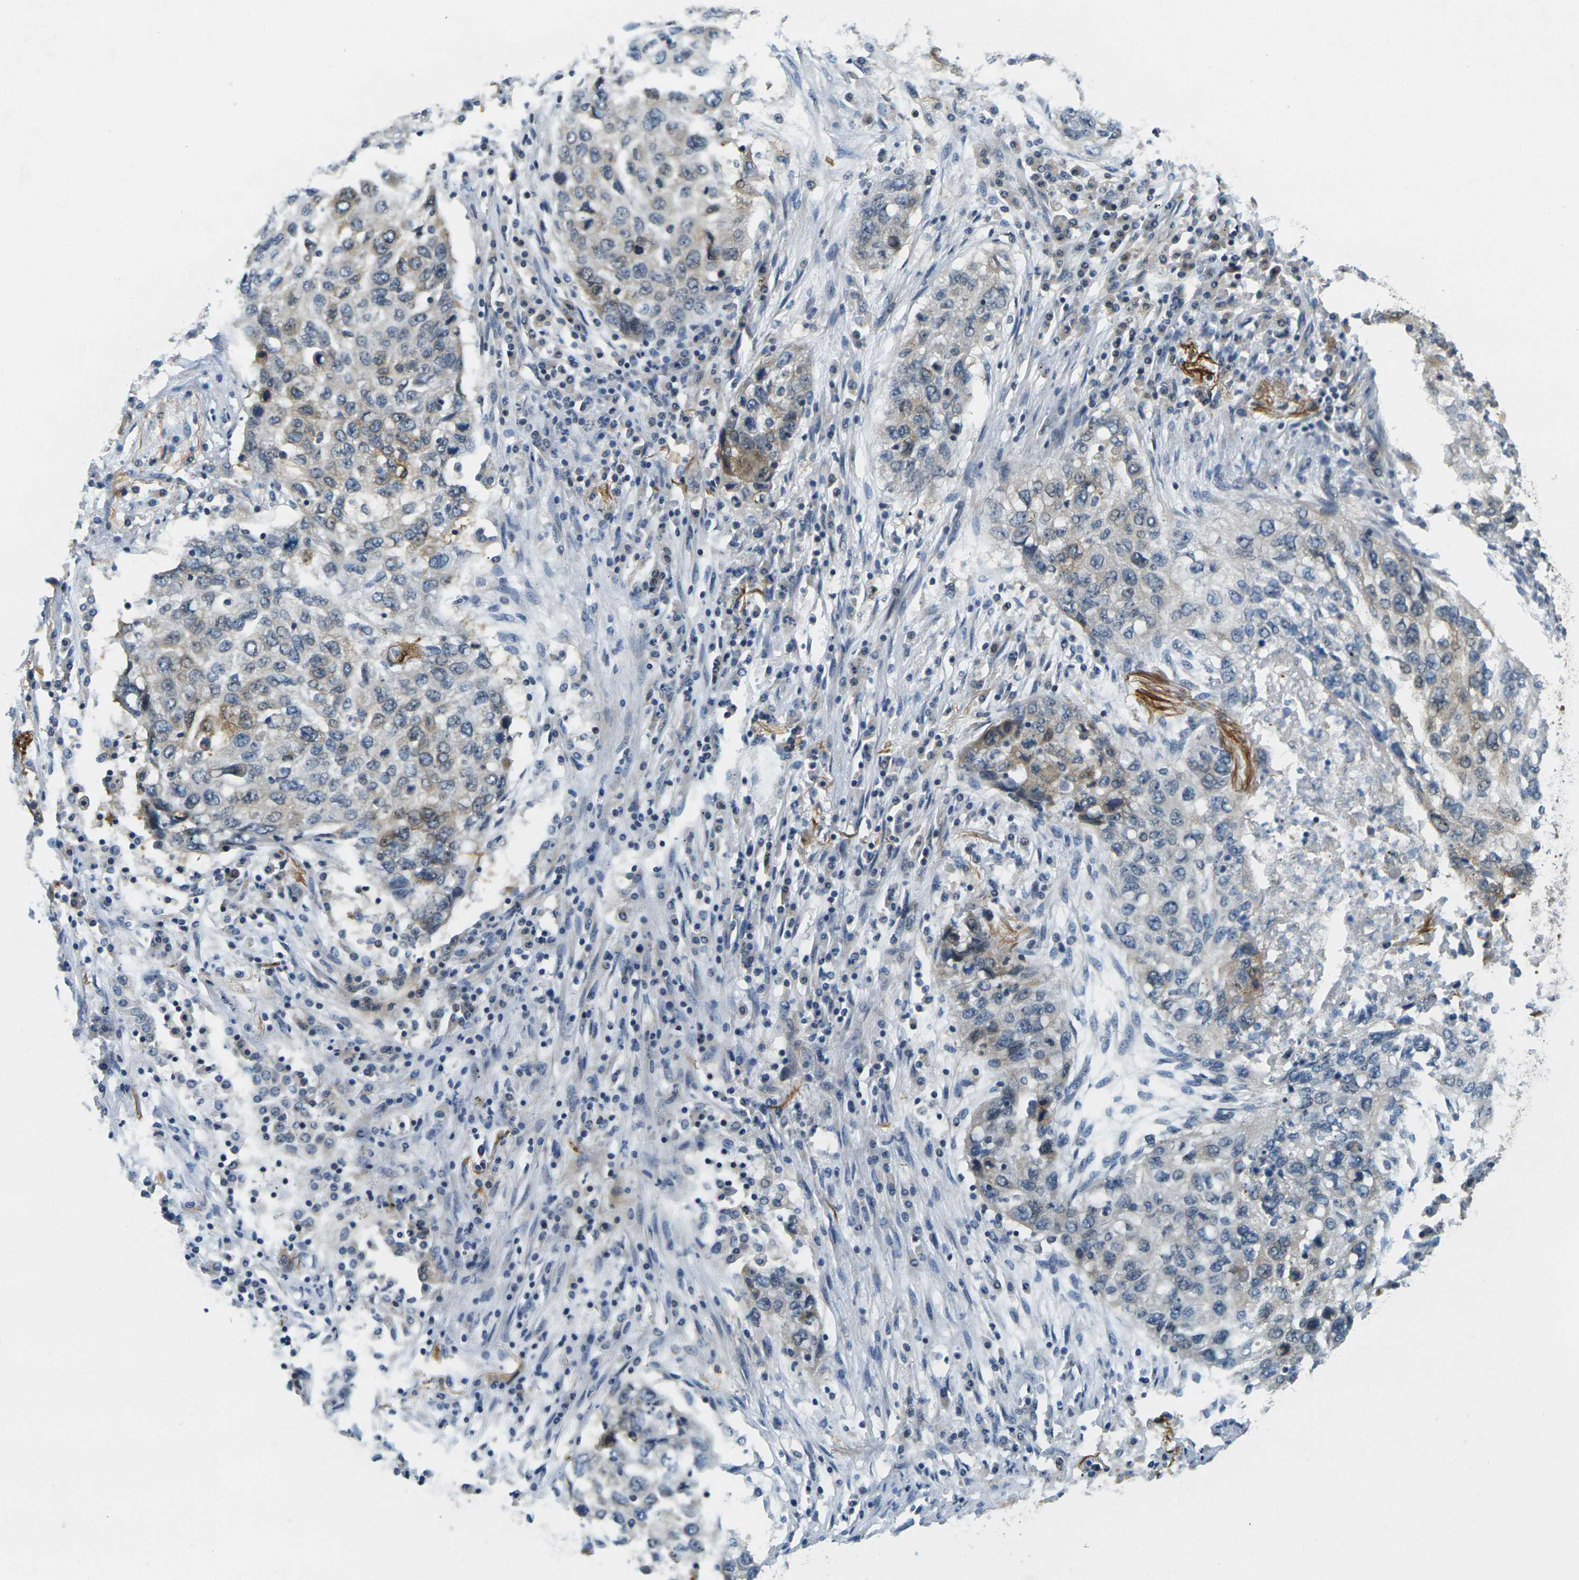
{"staining": {"intensity": "weak", "quantity": "25%-75%", "location": "cytoplasmic/membranous"}, "tissue": "lung cancer", "cell_type": "Tumor cells", "image_type": "cancer", "snomed": [{"axis": "morphology", "description": "Squamous cell carcinoma, NOS"}, {"axis": "topography", "description": "Lung"}], "caption": "Immunohistochemistry (DAB) staining of squamous cell carcinoma (lung) demonstrates weak cytoplasmic/membranous protein positivity in approximately 25%-75% of tumor cells. The staining was performed using DAB (3,3'-diaminobenzidine) to visualize the protein expression in brown, while the nuclei were stained in blue with hematoxylin (Magnification: 20x).", "gene": "KLHL8", "patient": {"sex": "female", "age": 63}}